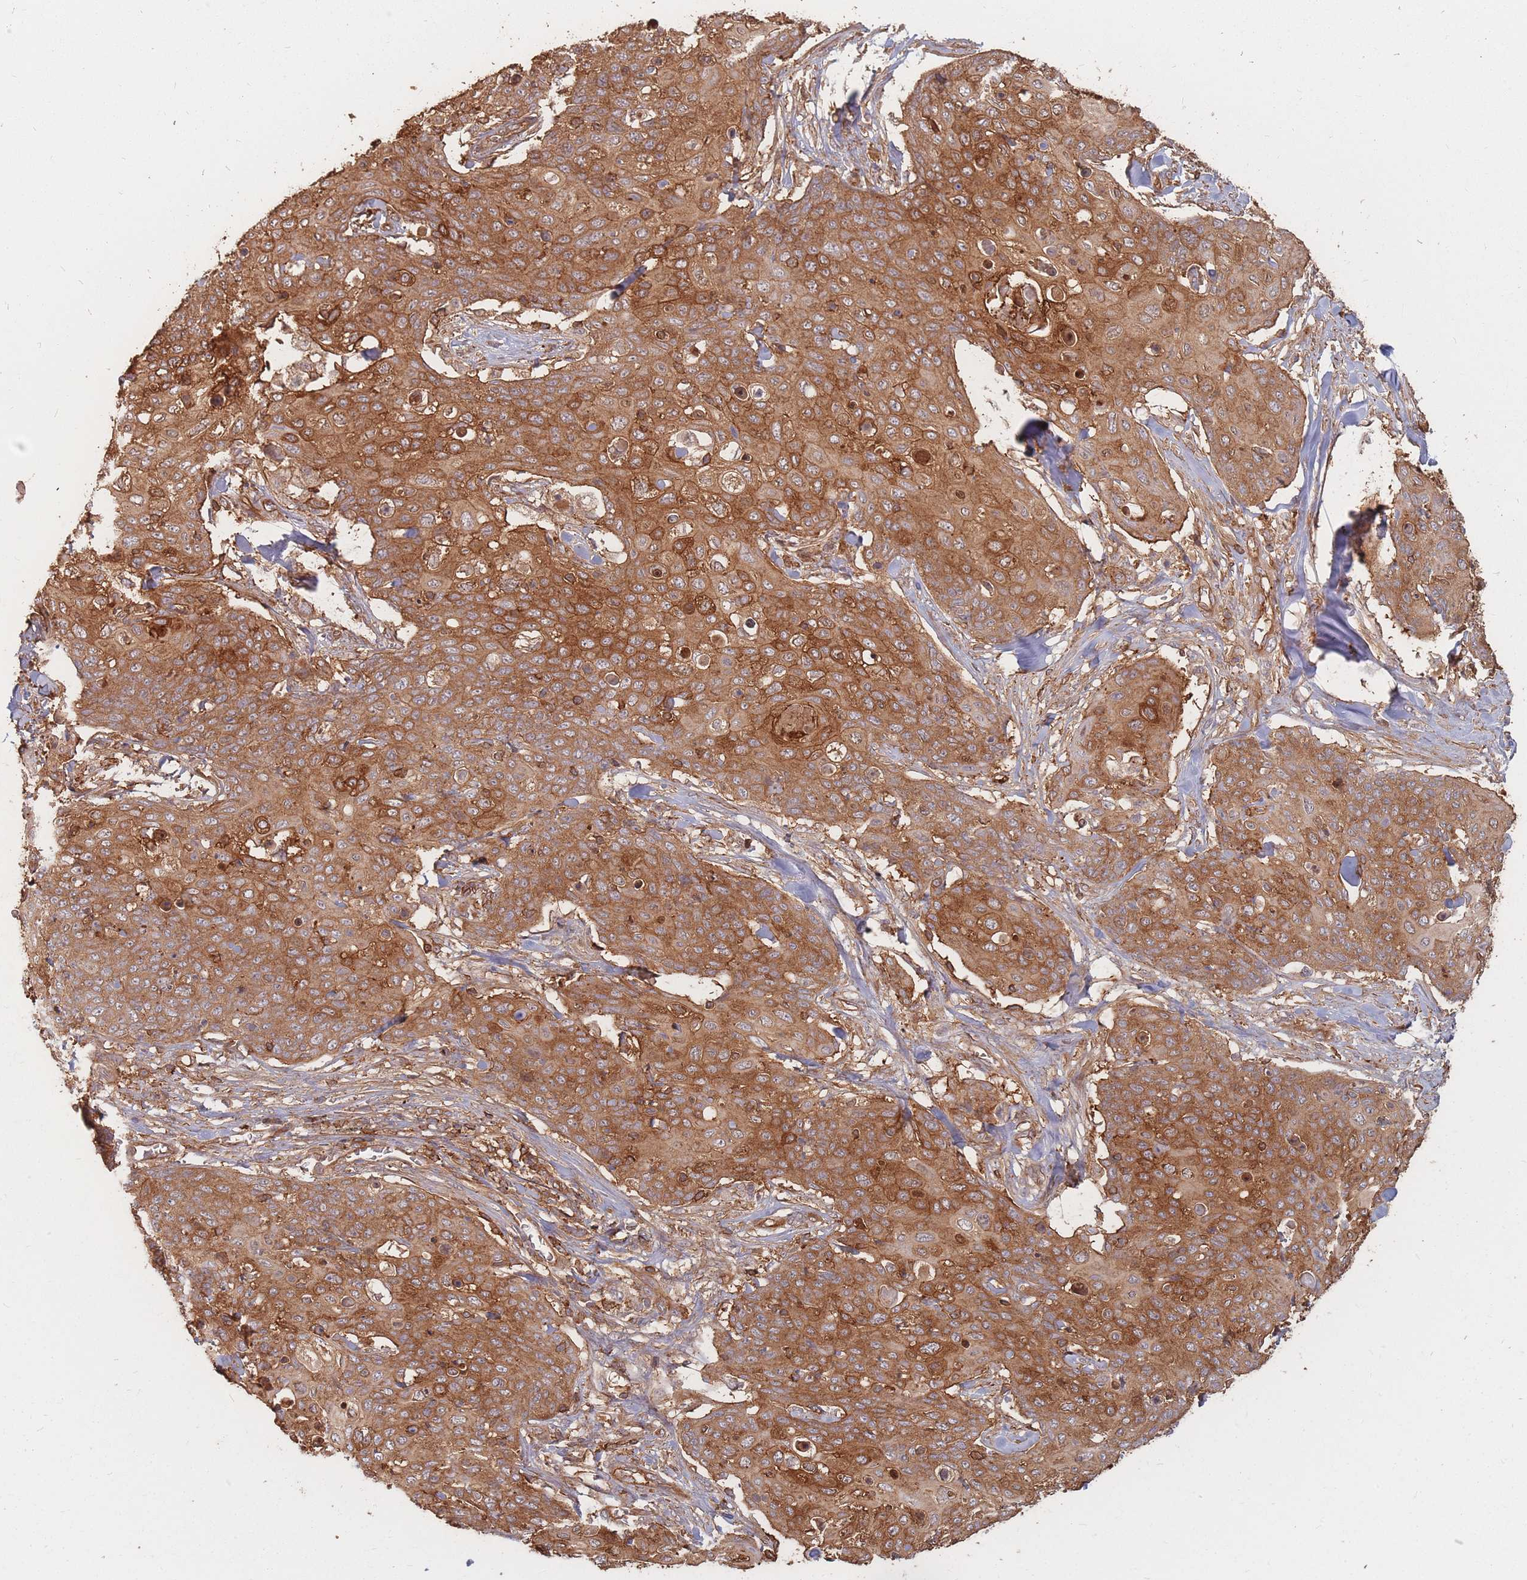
{"staining": {"intensity": "strong", "quantity": ">75%", "location": "cytoplasmic/membranous"}, "tissue": "skin cancer", "cell_type": "Tumor cells", "image_type": "cancer", "snomed": [{"axis": "morphology", "description": "Squamous cell carcinoma, NOS"}, {"axis": "topography", "description": "Skin"}, {"axis": "topography", "description": "Vulva"}], "caption": "Human skin squamous cell carcinoma stained with a protein marker exhibits strong staining in tumor cells.", "gene": "PLS3", "patient": {"sex": "female", "age": 85}}